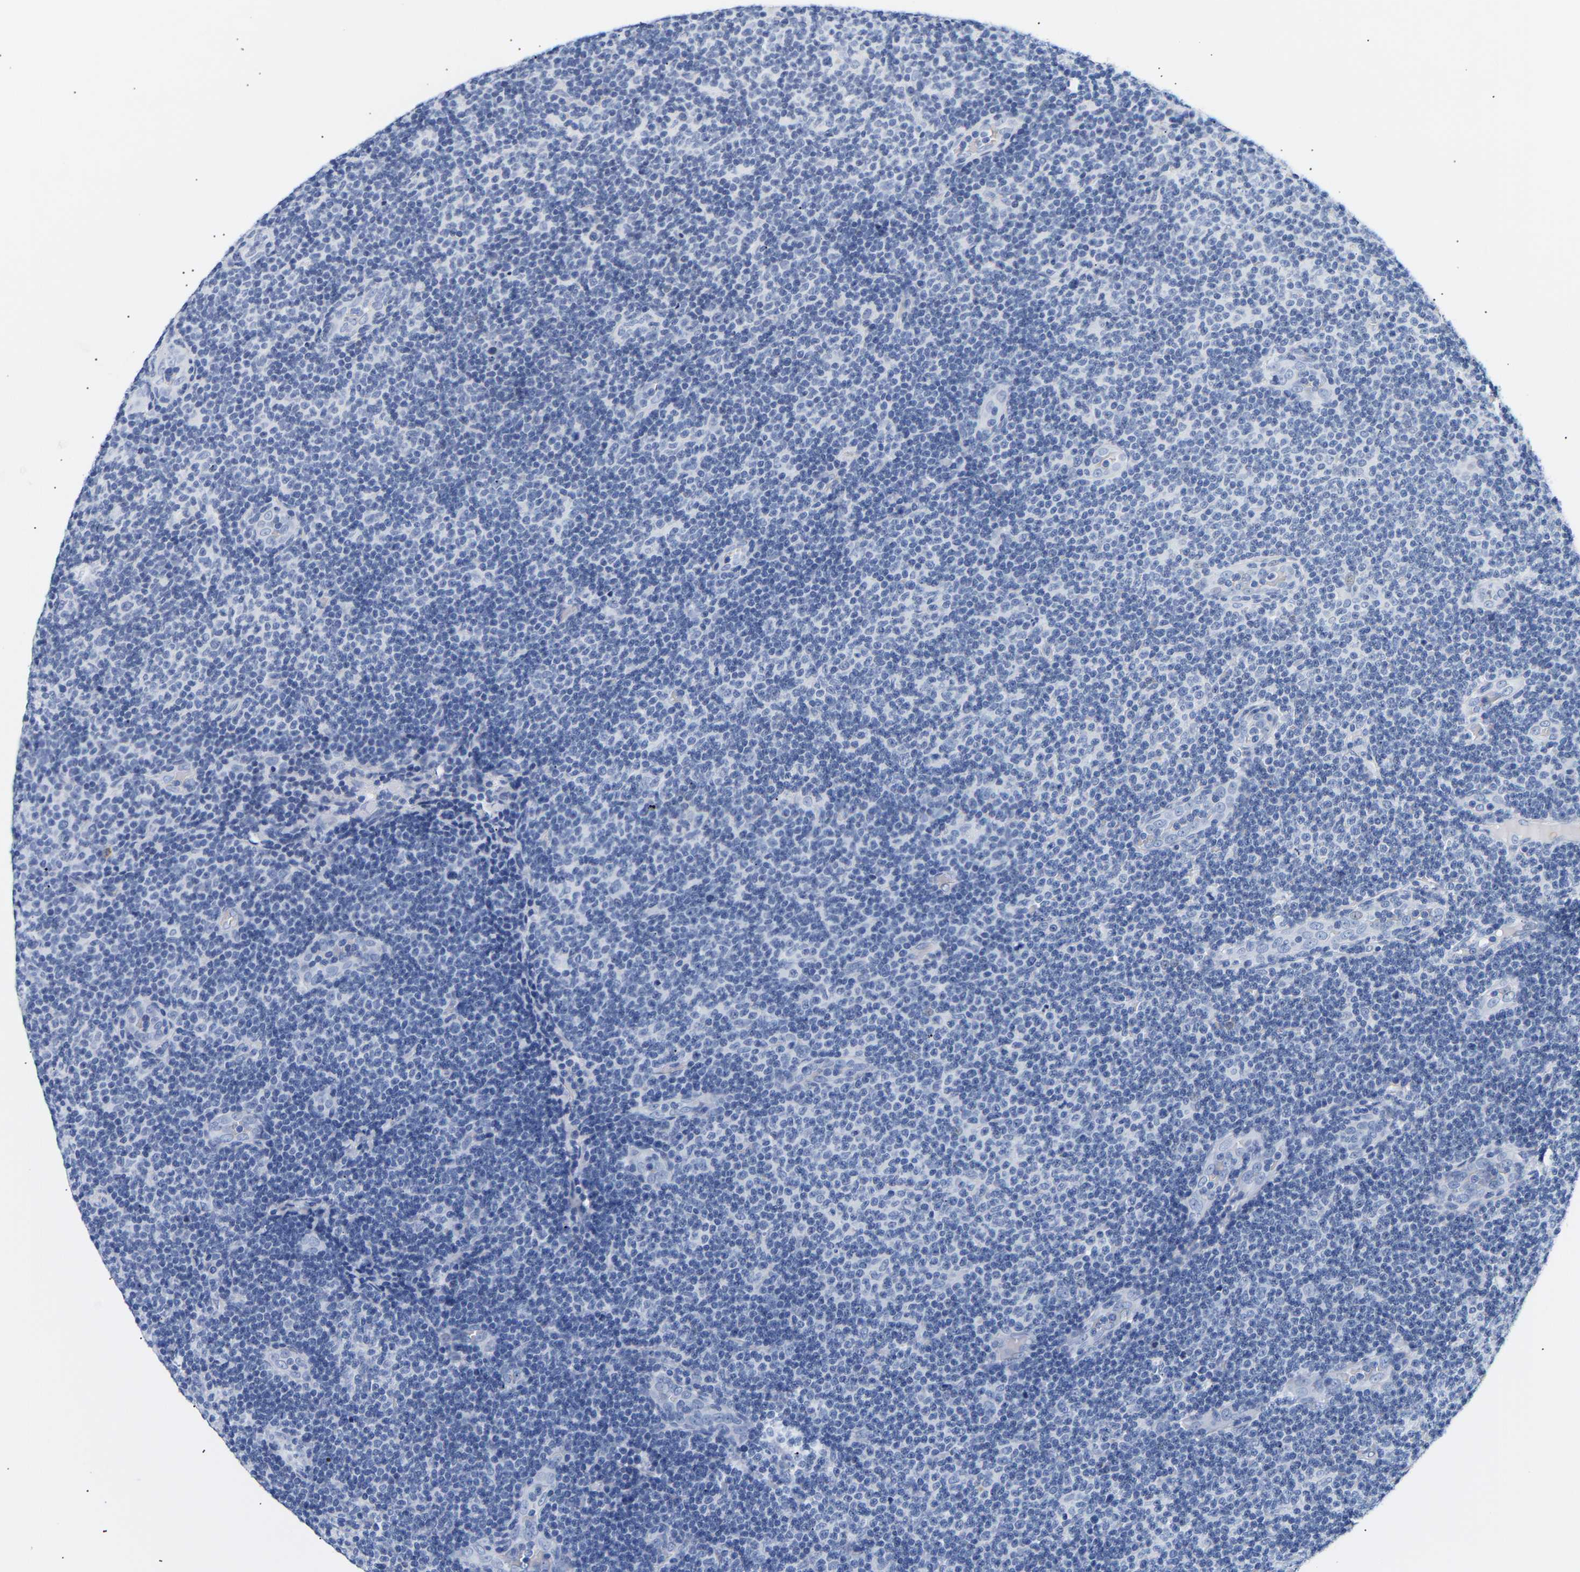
{"staining": {"intensity": "negative", "quantity": "none", "location": "none"}, "tissue": "lymphoma", "cell_type": "Tumor cells", "image_type": "cancer", "snomed": [{"axis": "morphology", "description": "Malignant lymphoma, non-Hodgkin's type, Low grade"}, {"axis": "topography", "description": "Lymph node"}], "caption": "Immunohistochemistry image of neoplastic tissue: human low-grade malignant lymphoma, non-Hodgkin's type stained with DAB exhibits no significant protein expression in tumor cells.", "gene": "SPINK2", "patient": {"sex": "male", "age": 83}}